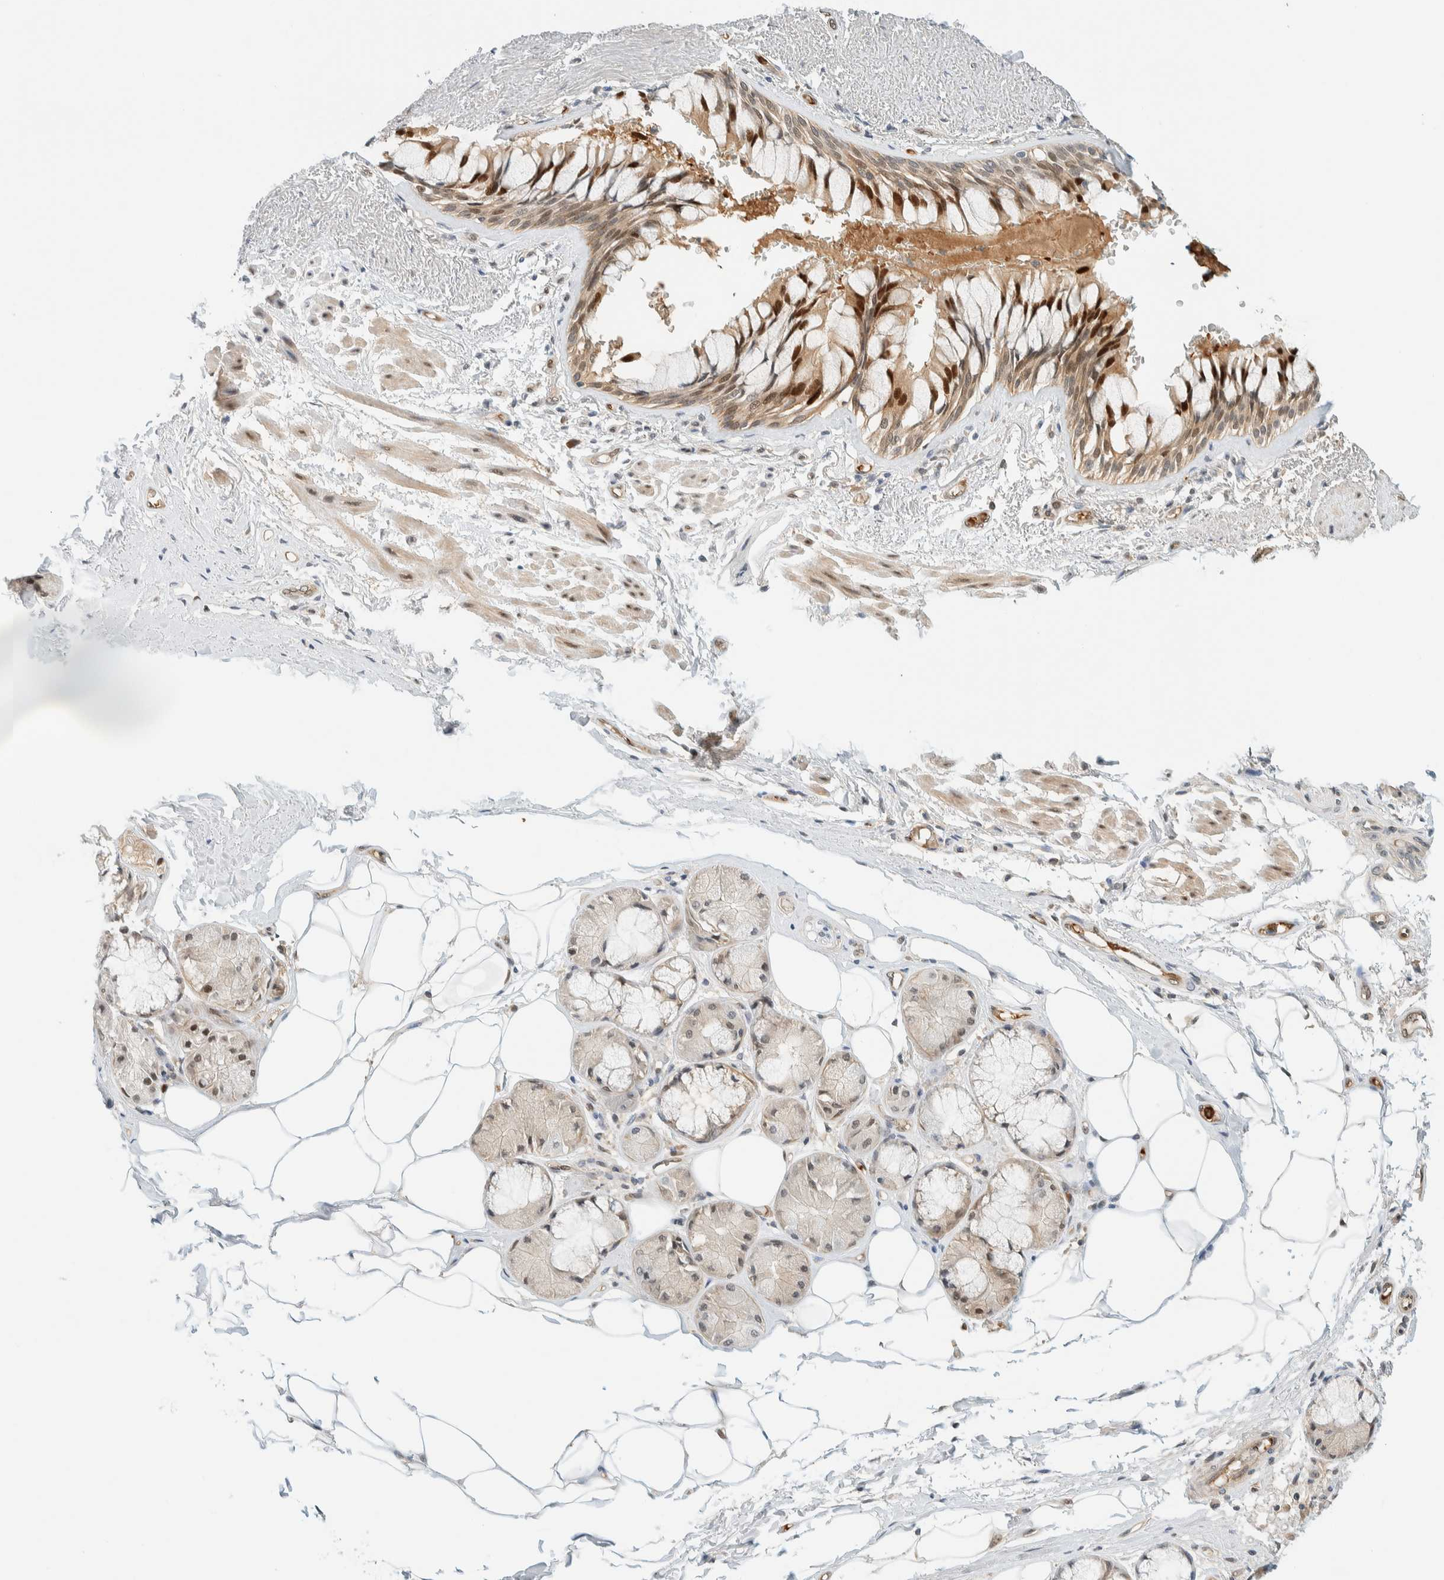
{"staining": {"intensity": "moderate", "quantity": ">75%", "location": "cytoplasmic/membranous,nuclear"}, "tissue": "bronchus", "cell_type": "Respiratory epithelial cells", "image_type": "normal", "snomed": [{"axis": "morphology", "description": "Normal tissue, NOS"}, {"axis": "topography", "description": "Bronchus"}], "caption": "Approximately >75% of respiratory epithelial cells in unremarkable bronchus display moderate cytoplasmic/membranous,nuclear protein staining as visualized by brown immunohistochemical staining.", "gene": "TSTD2", "patient": {"sex": "male", "age": 66}}